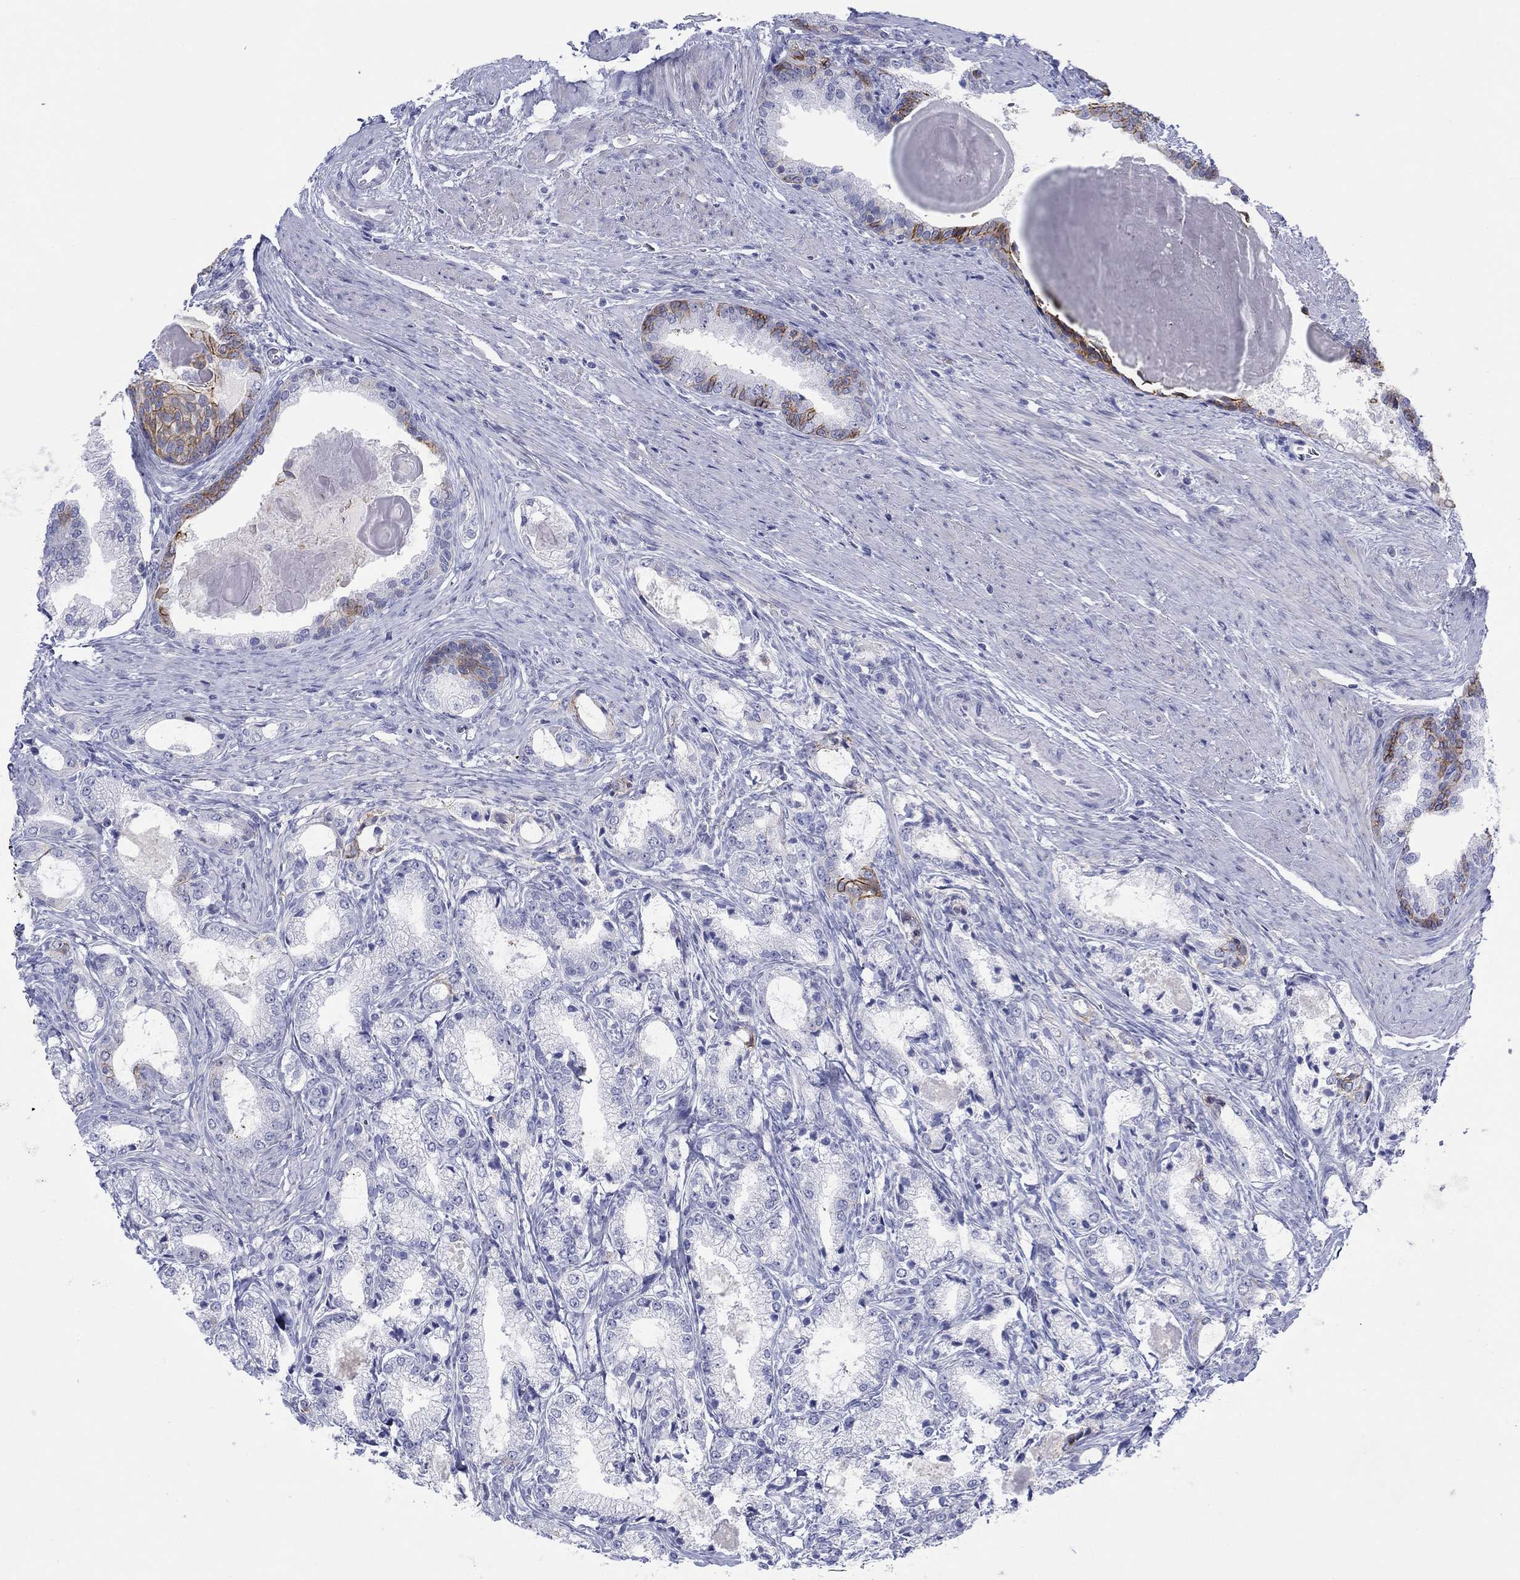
{"staining": {"intensity": "moderate", "quantity": "<25%", "location": "cytoplasmic/membranous"}, "tissue": "prostate cancer", "cell_type": "Tumor cells", "image_type": "cancer", "snomed": [{"axis": "morphology", "description": "Adenocarcinoma, NOS"}, {"axis": "topography", "description": "Prostate and seminal vesicle, NOS"}, {"axis": "topography", "description": "Prostate"}], "caption": "Prostate cancer (adenocarcinoma) tissue demonstrates moderate cytoplasmic/membranous expression in about <25% of tumor cells, visualized by immunohistochemistry.", "gene": "ATP1B1", "patient": {"sex": "male", "age": 62}}